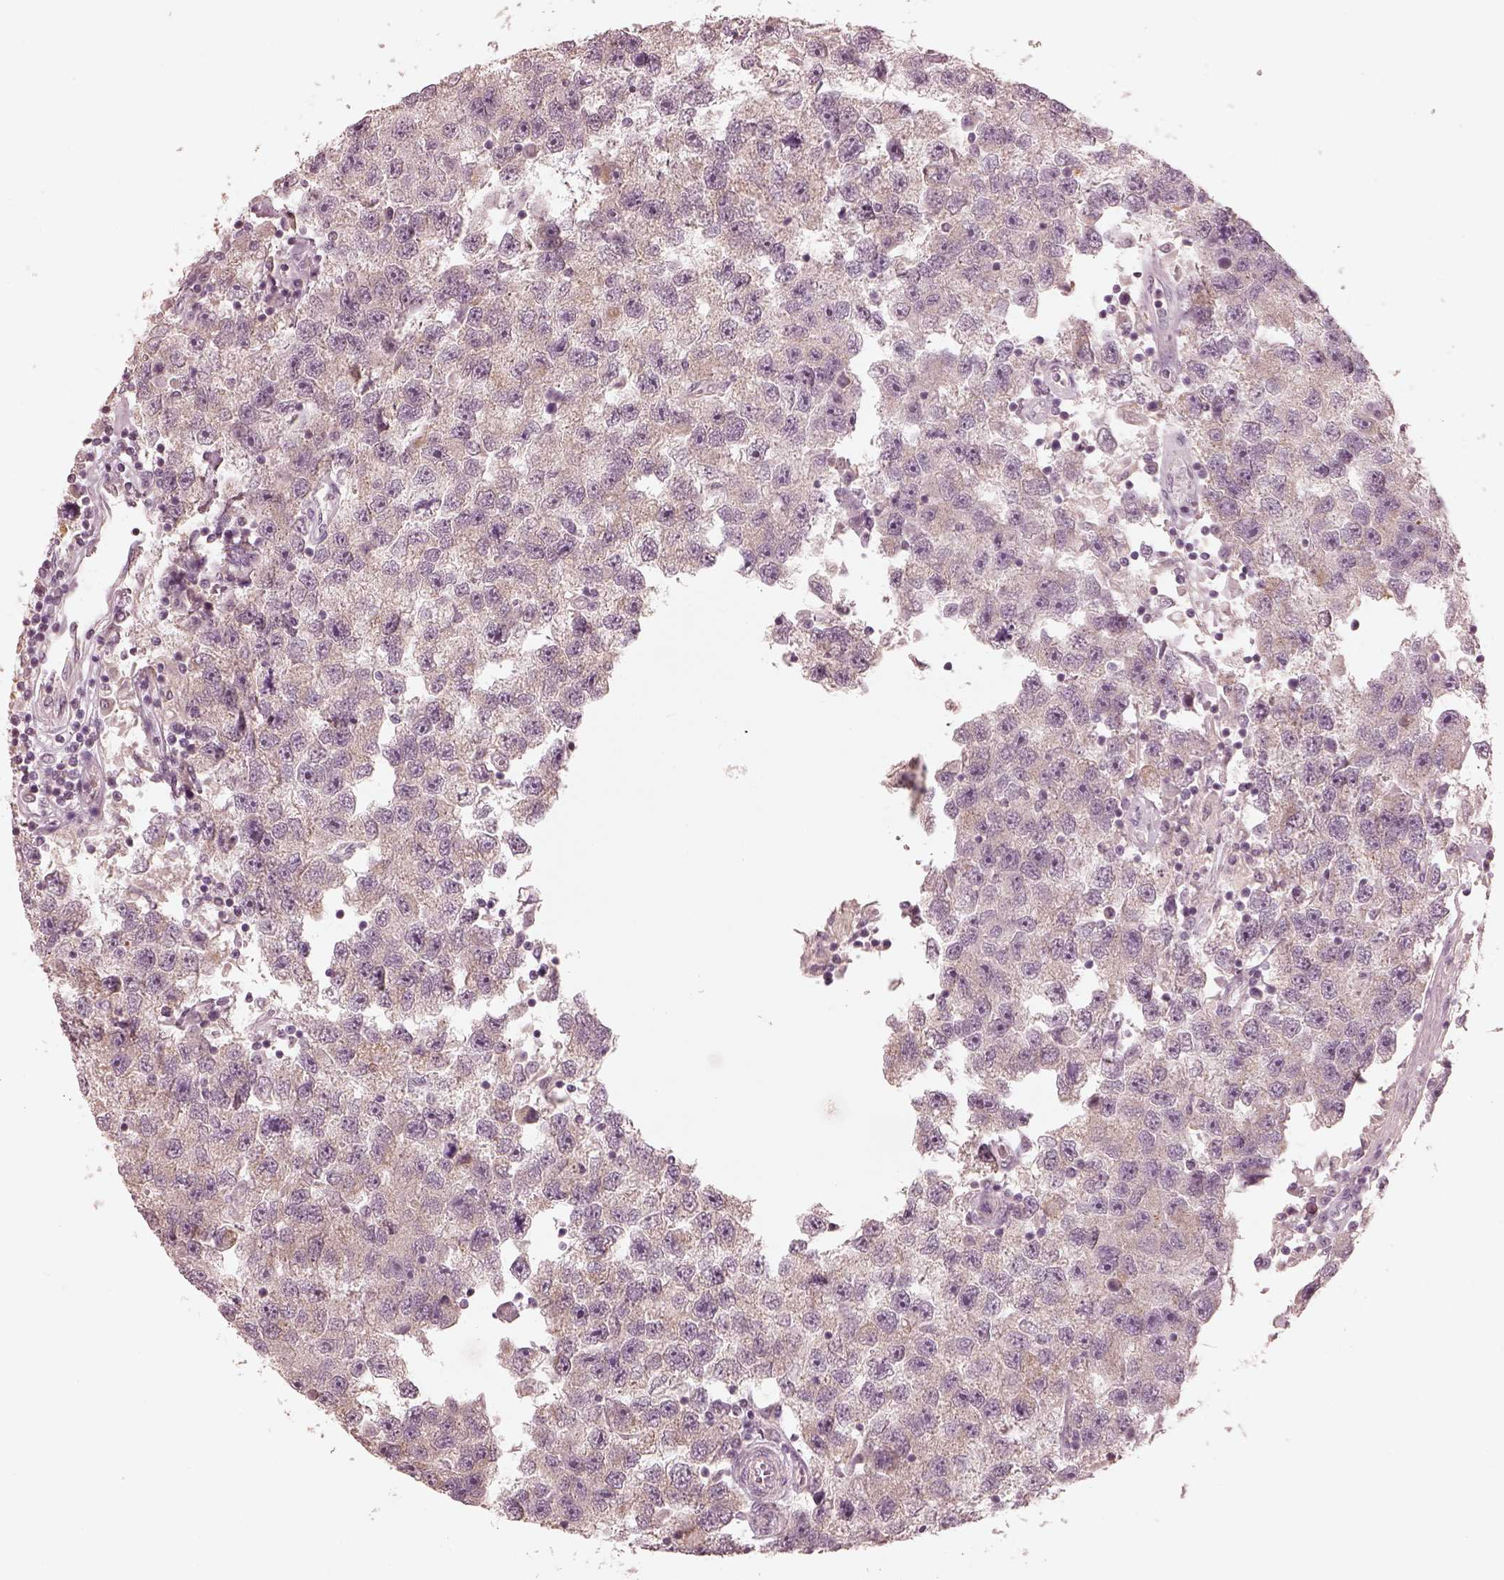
{"staining": {"intensity": "weak", "quantity": "25%-75%", "location": "cytoplasmic/membranous"}, "tissue": "testis cancer", "cell_type": "Tumor cells", "image_type": "cancer", "snomed": [{"axis": "morphology", "description": "Seminoma, NOS"}, {"axis": "topography", "description": "Testis"}], "caption": "Immunohistochemistry (DAB) staining of testis cancer displays weak cytoplasmic/membranous protein positivity in approximately 25%-75% of tumor cells. The protein of interest is shown in brown color, while the nuclei are stained blue.", "gene": "SLC25A46", "patient": {"sex": "male", "age": 26}}